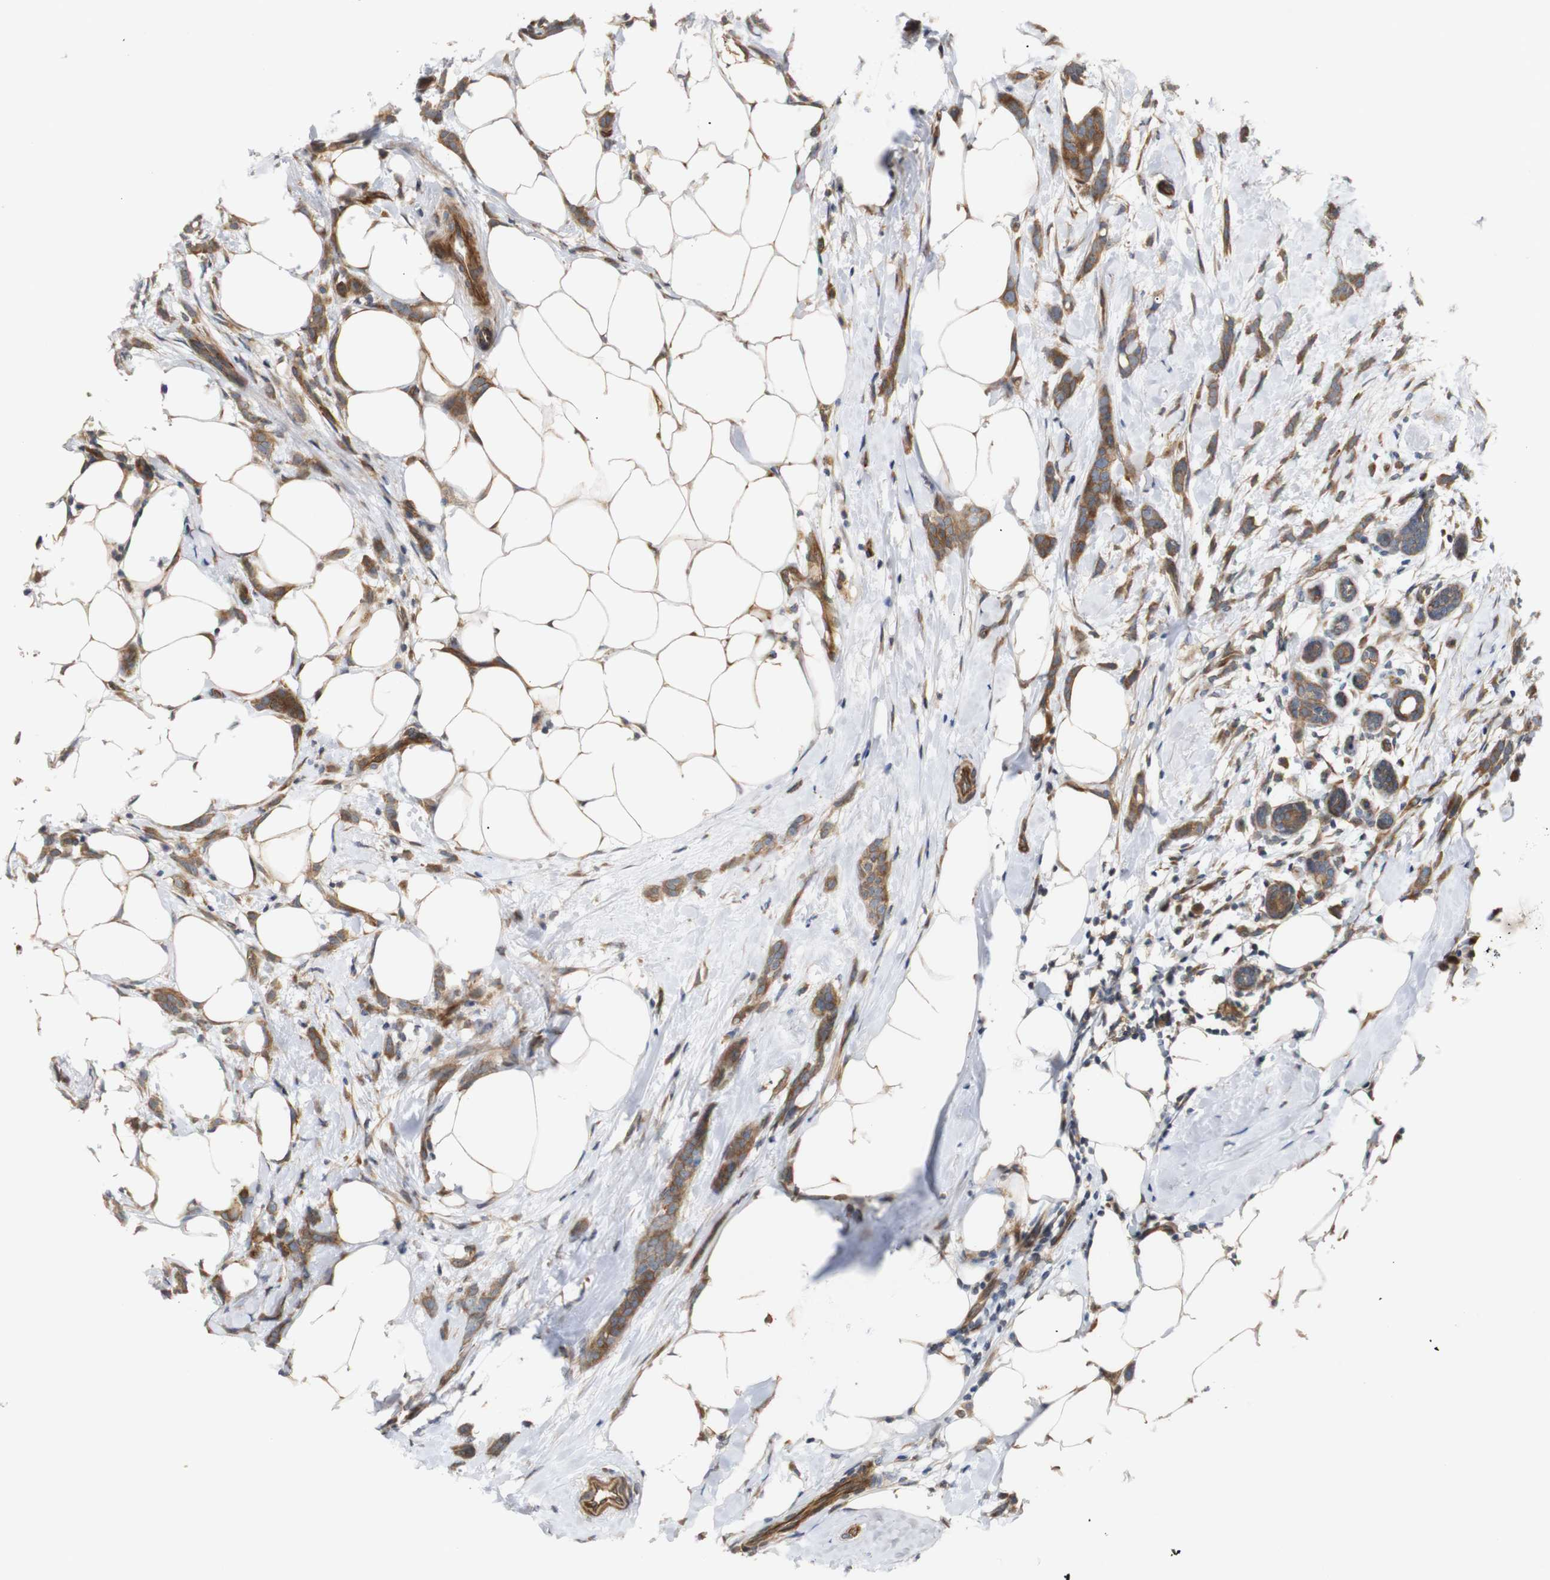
{"staining": {"intensity": "moderate", "quantity": ">75%", "location": "cytoplasmic/membranous"}, "tissue": "breast cancer", "cell_type": "Tumor cells", "image_type": "cancer", "snomed": [{"axis": "morphology", "description": "Lobular carcinoma, in situ"}, {"axis": "morphology", "description": "Lobular carcinoma"}, {"axis": "topography", "description": "Breast"}], "caption": "Brown immunohistochemical staining in human breast cancer (lobular carcinoma) demonstrates moderate cytoplasmic/membranous positivity in approximately >75% of tumor cells.", "gene": "RPTOR", "patient": {"sex": "female", "age": 41}}